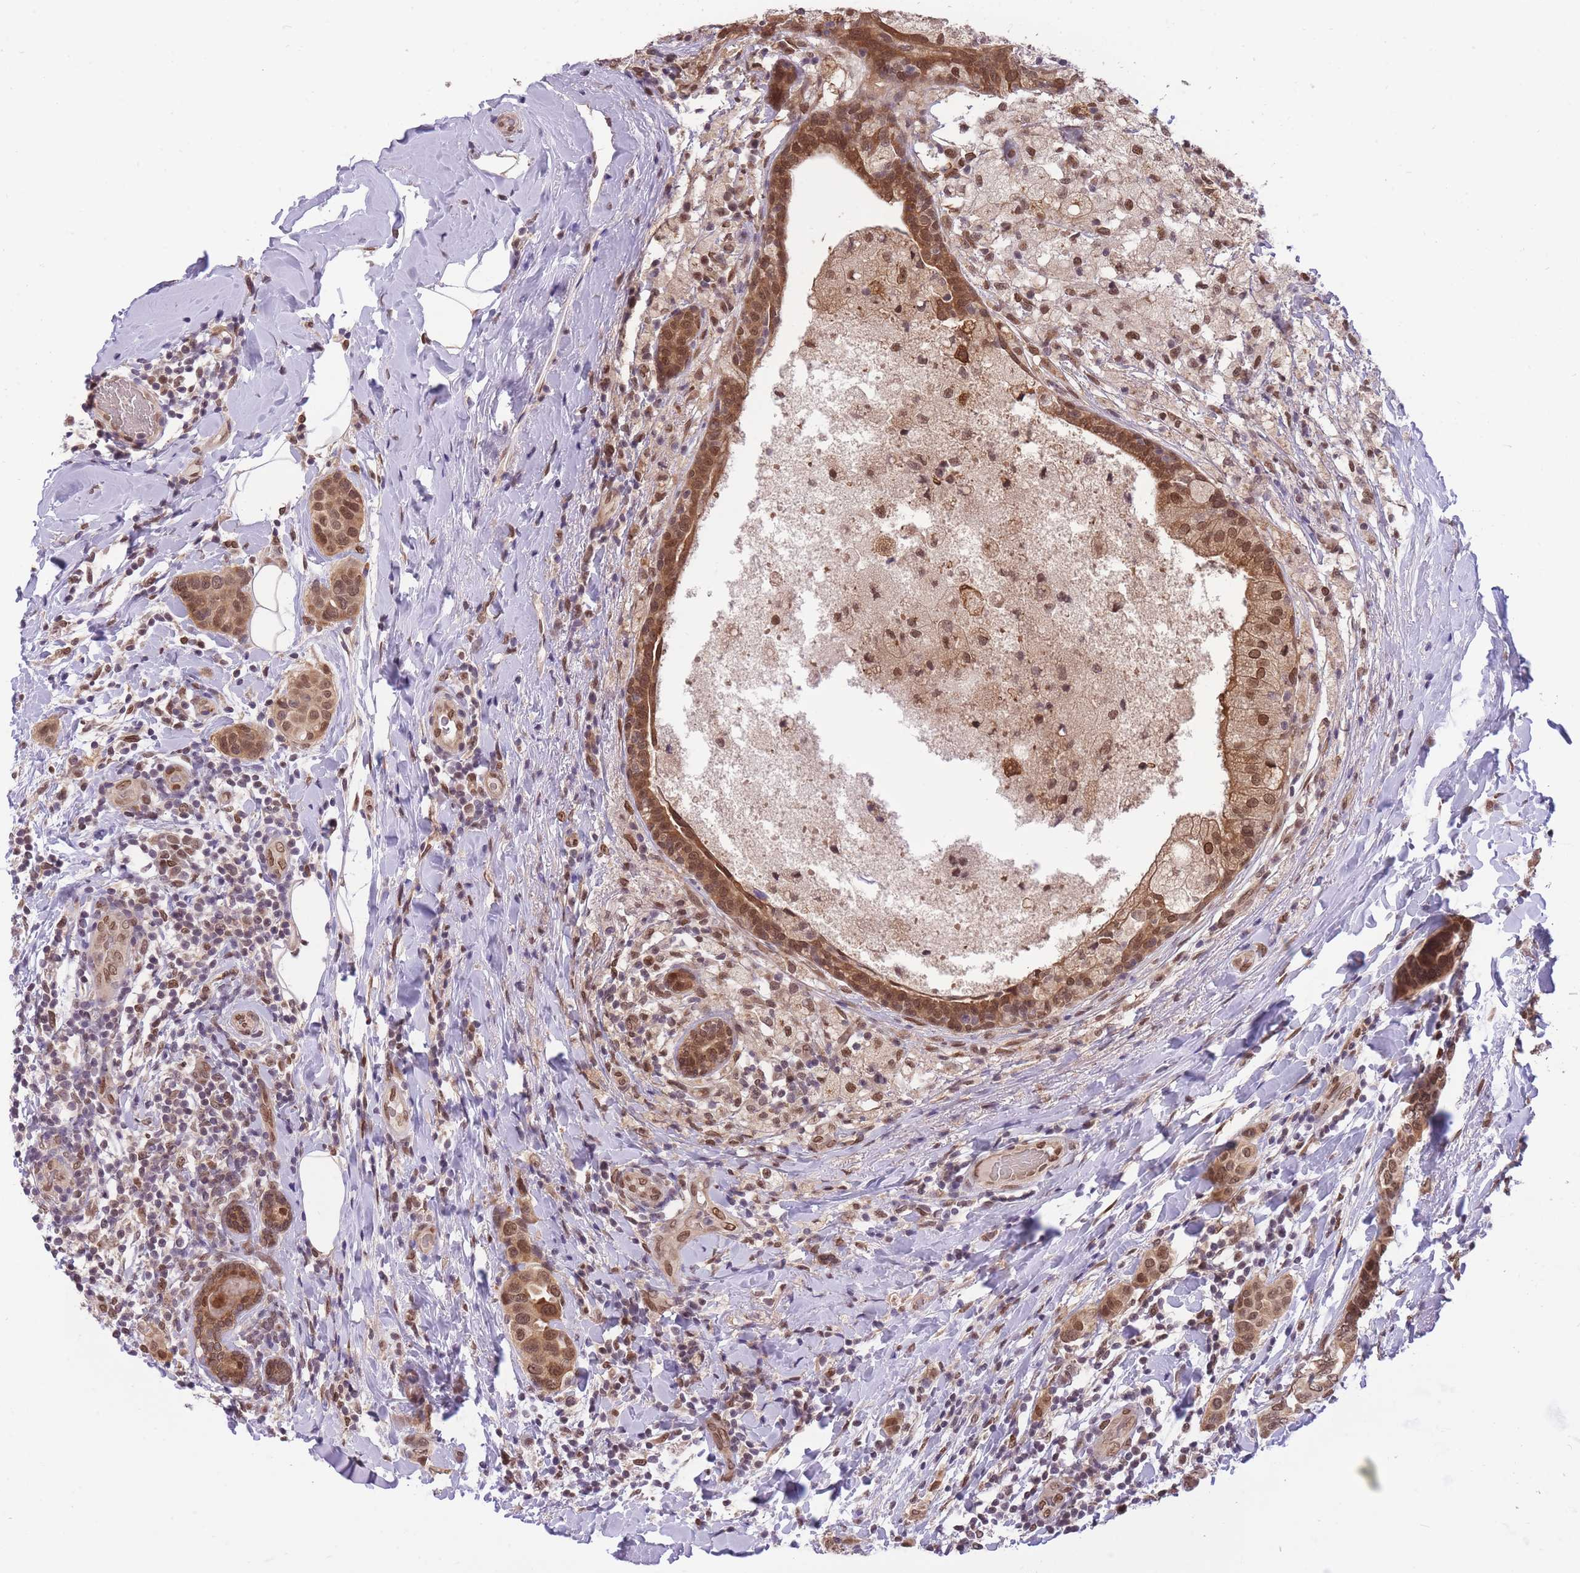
{"staining": {"intensity": "moderate", "quantity": ">75%", "location": "cytoplasmic/membranous,nuclear"}, "tissue": "breast cancer", "cell_type": "Tumor cells", "image_type": "cancer", "snomed": [{"axis": "morphology", "description": "Lobular carcinoma"}, {"axis": "topography", "description": "Breast"}], "caption": "A brown stain highlights moderate cytoplasmic/membranous and nuclear staining of a protein in human breast cancer tumor cells.", "gene": "CDIP1", "patient": {"sex": "female", "age": 51}}